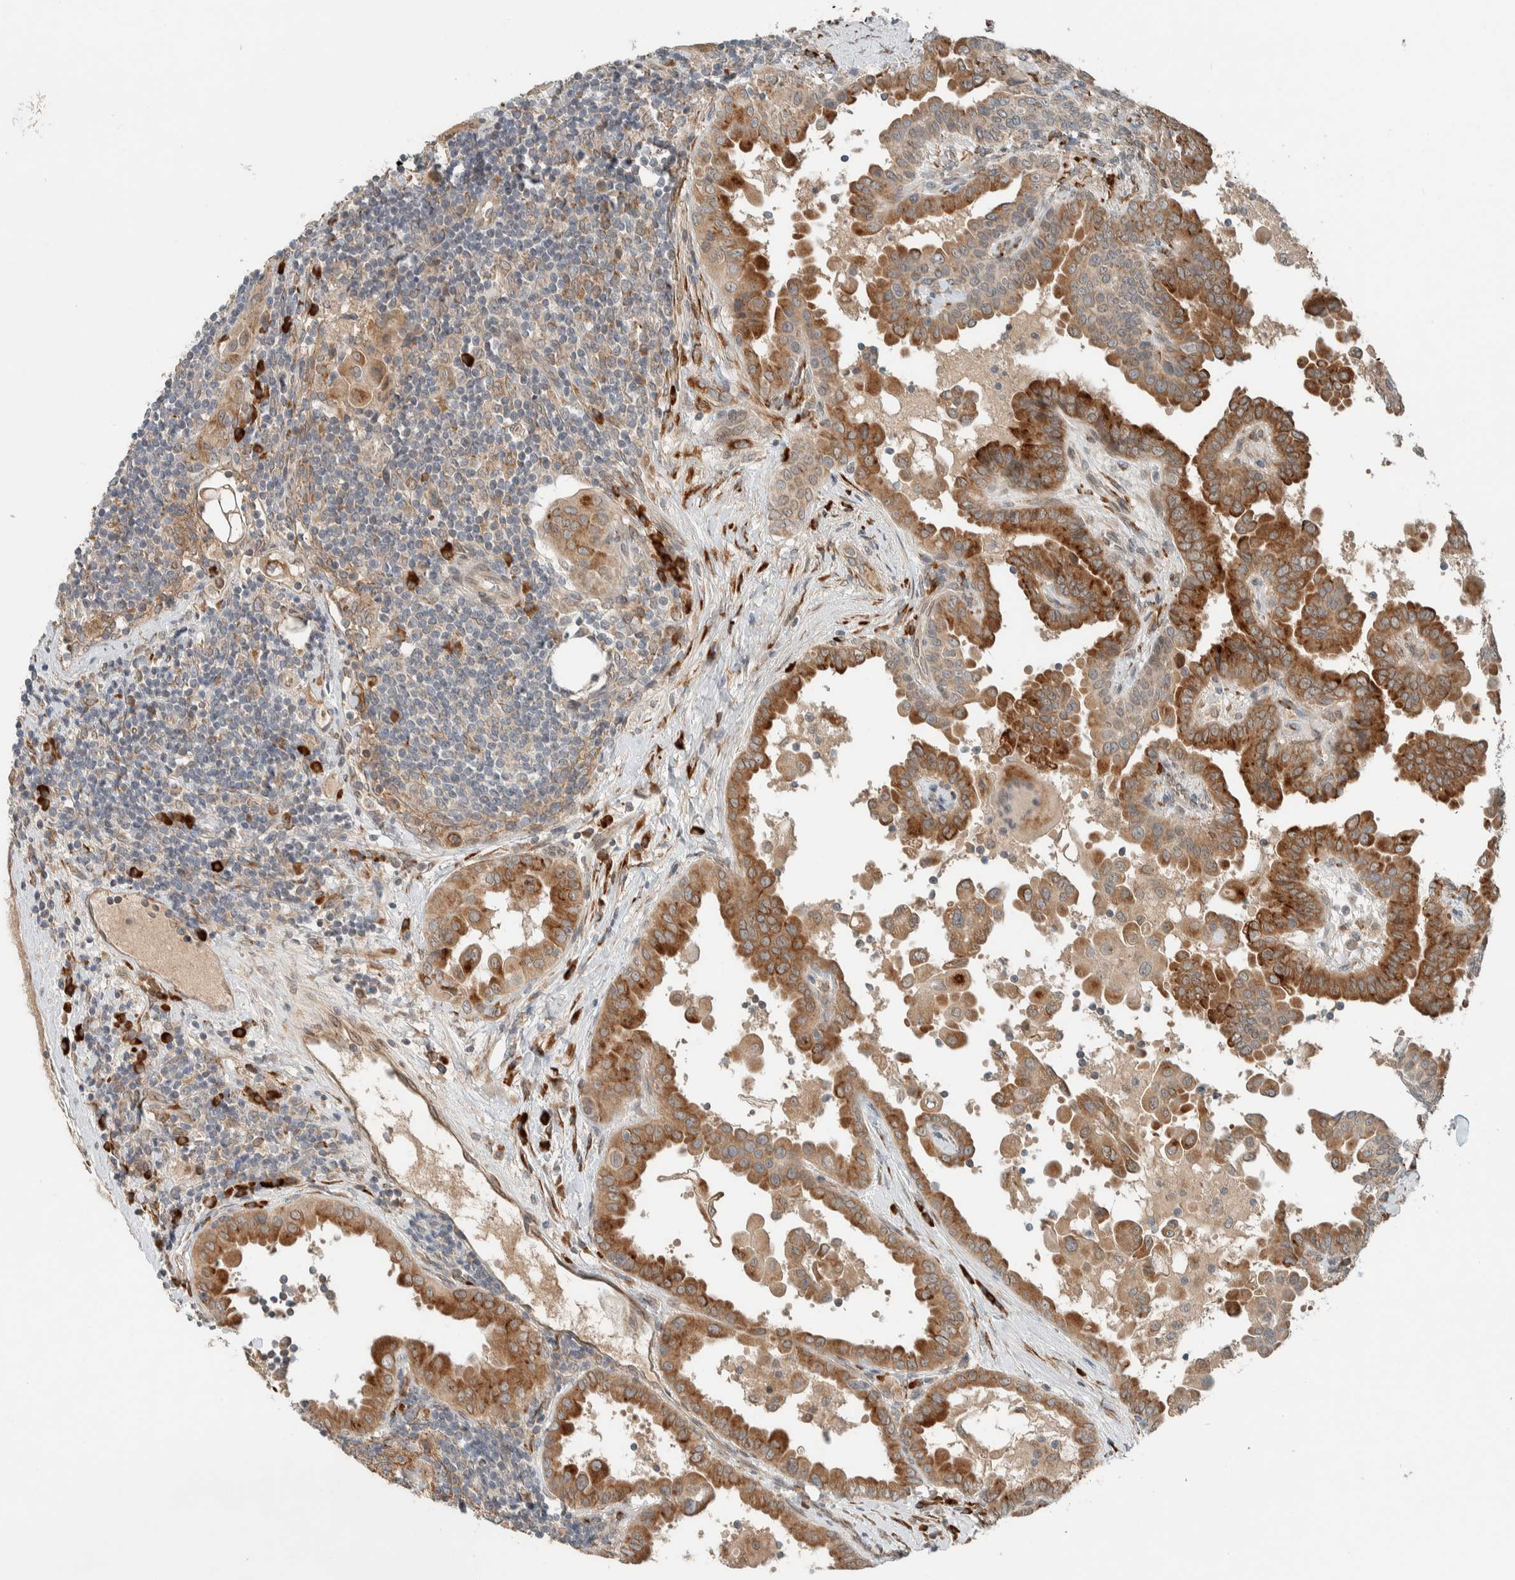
{"staining": {"intensity": "moderate", "quantity": ">75%", "location": "cytoplasmic/membranous"}, "tissue": "thyroid cancer", "cell_type": "Tumor cells", "image_type": "cancer", "snomed": [{"axis": "morphology", "description": "Papillary adenocarcinoma, NOS"}, {"axis": "topography", "description": "Thyroid gland"}], "caption": "Tumor cells exhibit medium levels of moderate cytoplasmic/membranous positivity in about >75% of cells in thyroid cancer (papillary adenocarcinoma).", "gene": "CTBP2", "patient": {"sex": "male", "age": 33}}